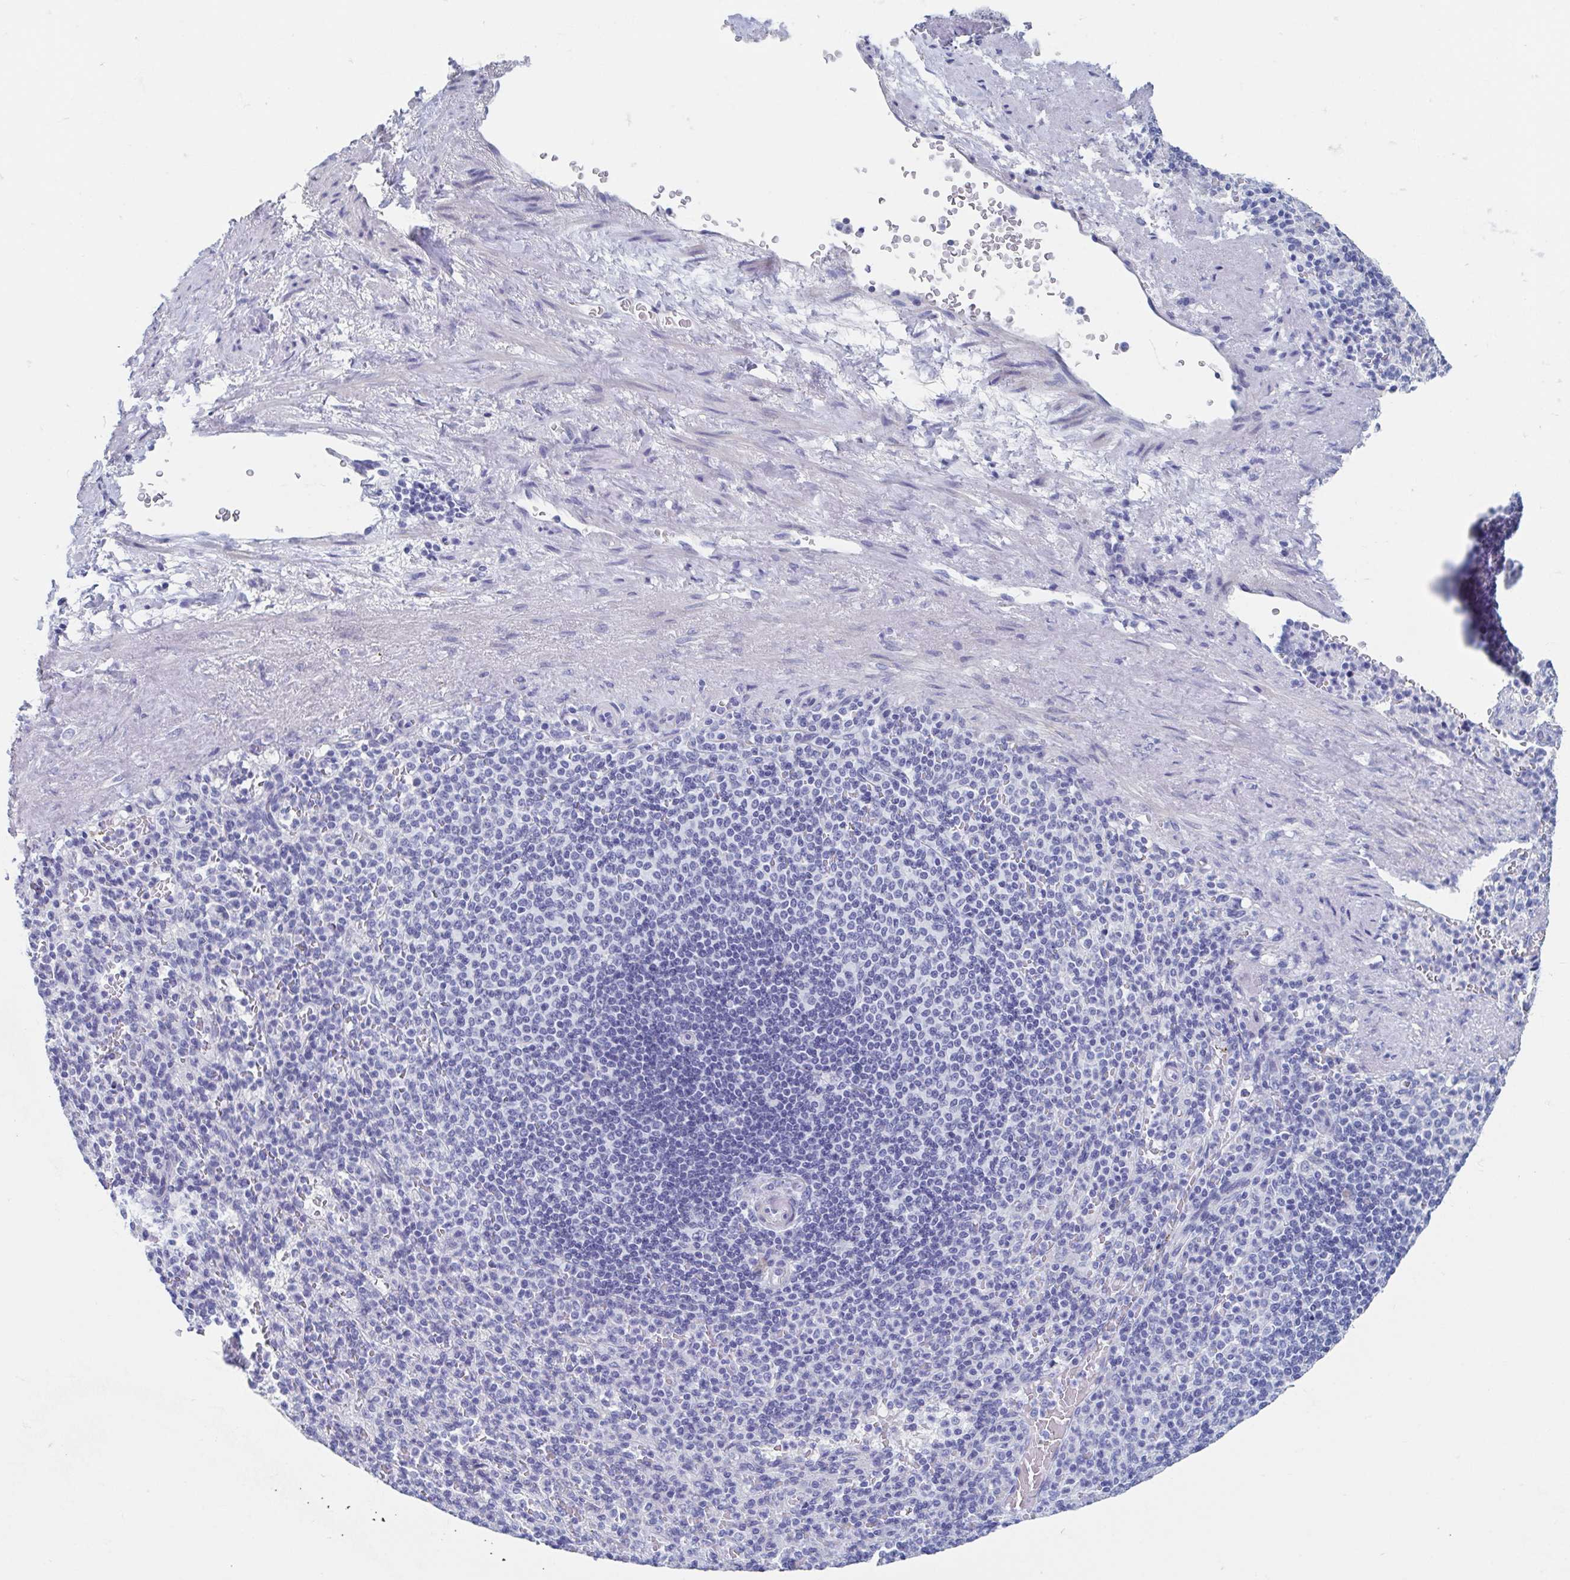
{"staining": {"intensity": "negative", "quantity": "none", "location": "none"}, "tissue": "spleen", "cell_type": "Cells in red pulp", "image_type": "normal", "snomed": [{"axis": "morphology", "description": "Normal tissue, NOS"}, {"axis": "topography", "description": "Spleen"}], "caption": "Protein analysis of unremarkable spleen displays no significant positivity in cells in red pulp.", "gene": "SHCBP1L", "patient": {"sex": "female", "age": 74}}